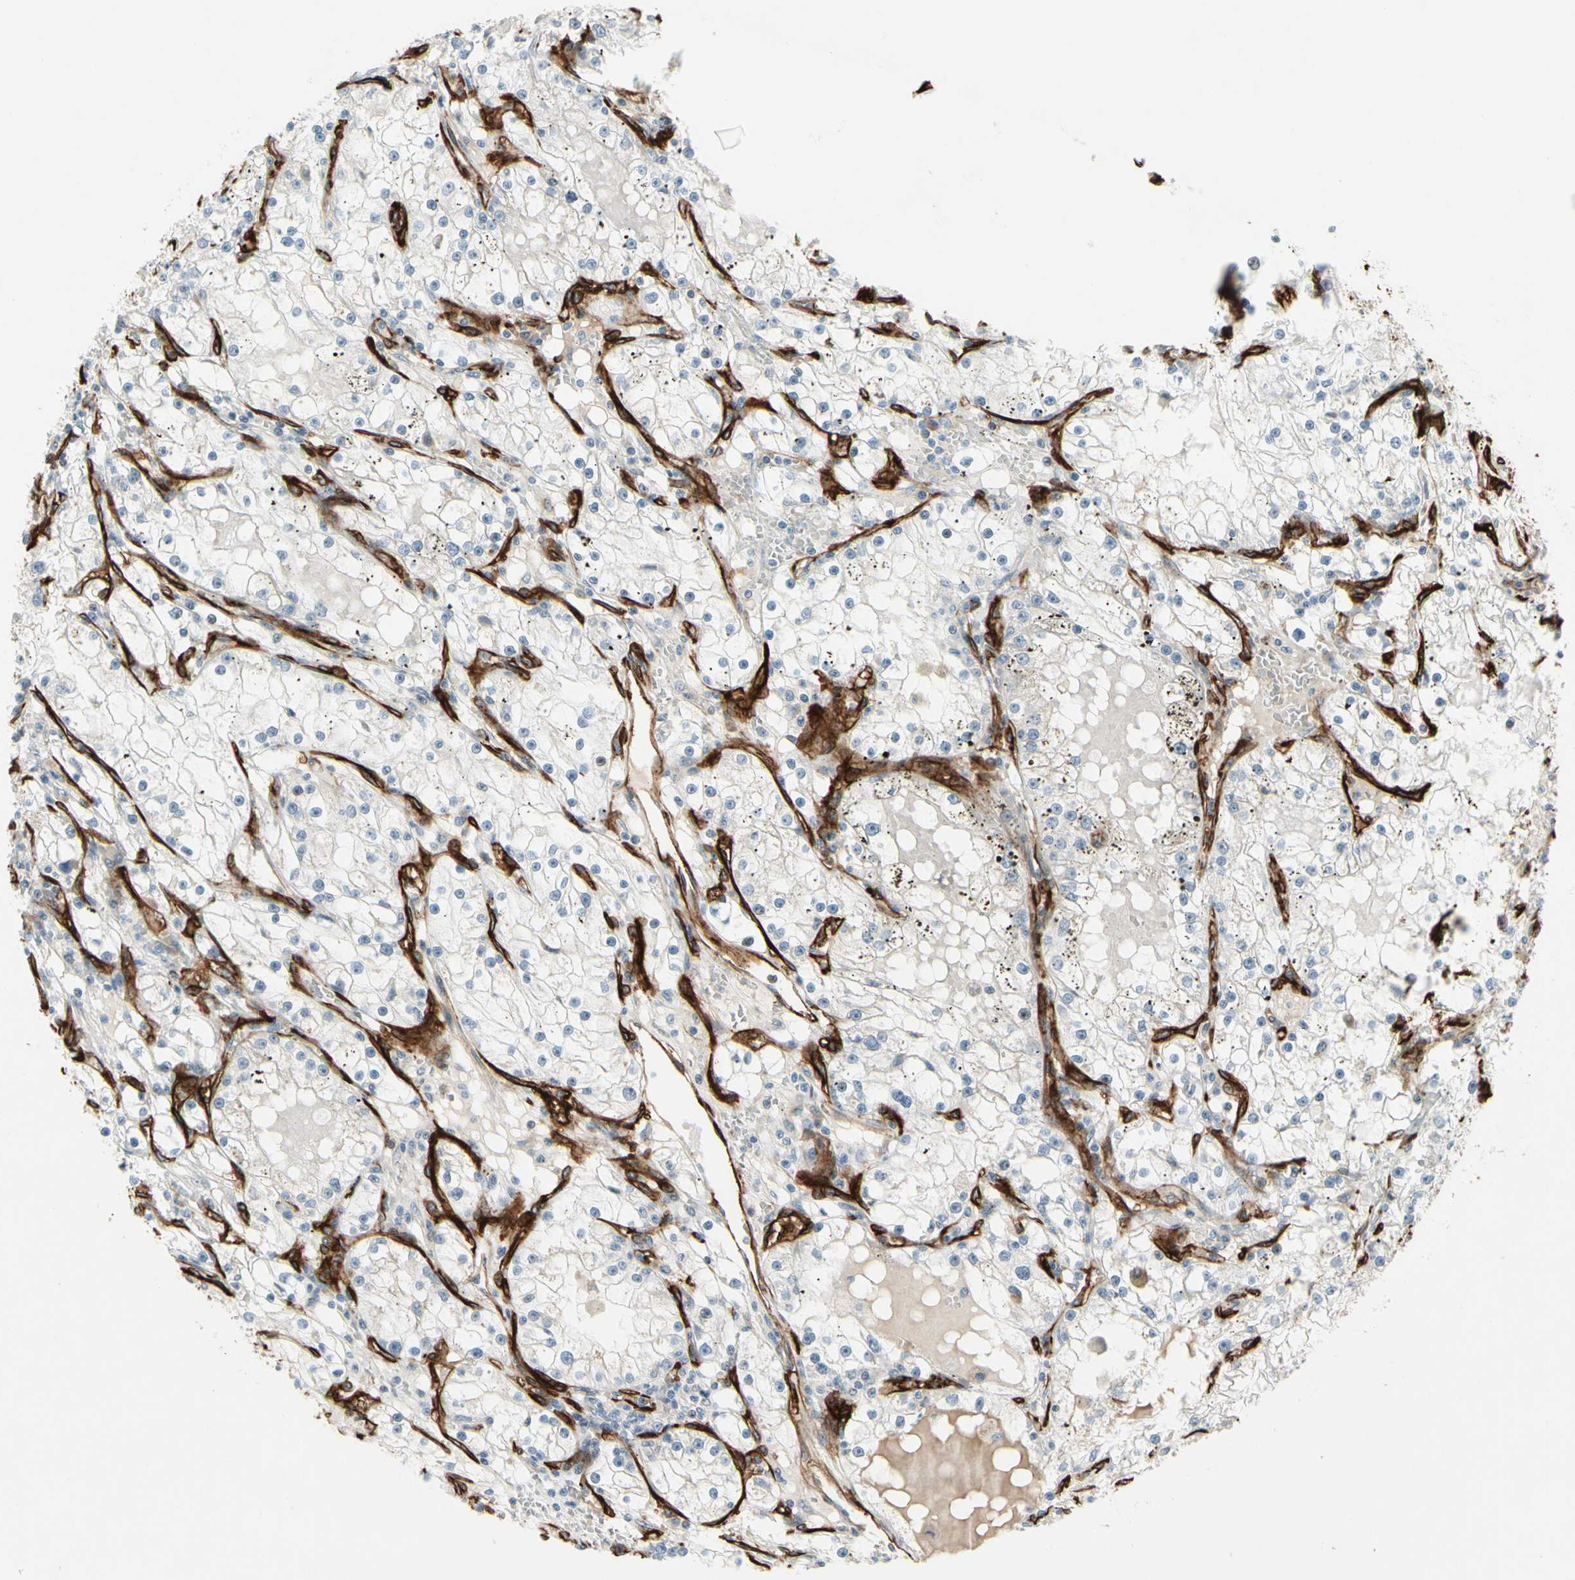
{"staining": {"intensity": "negative", "quantity": "none", "location": "none"}, "tissue": "renal cancer", "cell_type": "Tumor cells", "image_type": "cancer", "snomed": [{"axis": "morphology", "description": "Adenocarcinoma, NOS"}, {"axis": "topography", "description": "Kidney"}], "caption": "Protein analysis of renal cancer demonstrates no significant positivity in tumor cells. The staining is performed using DAB brown chromogen with nuclei counter-stained in using hematoxylin.", "gene": "MCAM", "patient": {"sex": "male", "age": 56}}